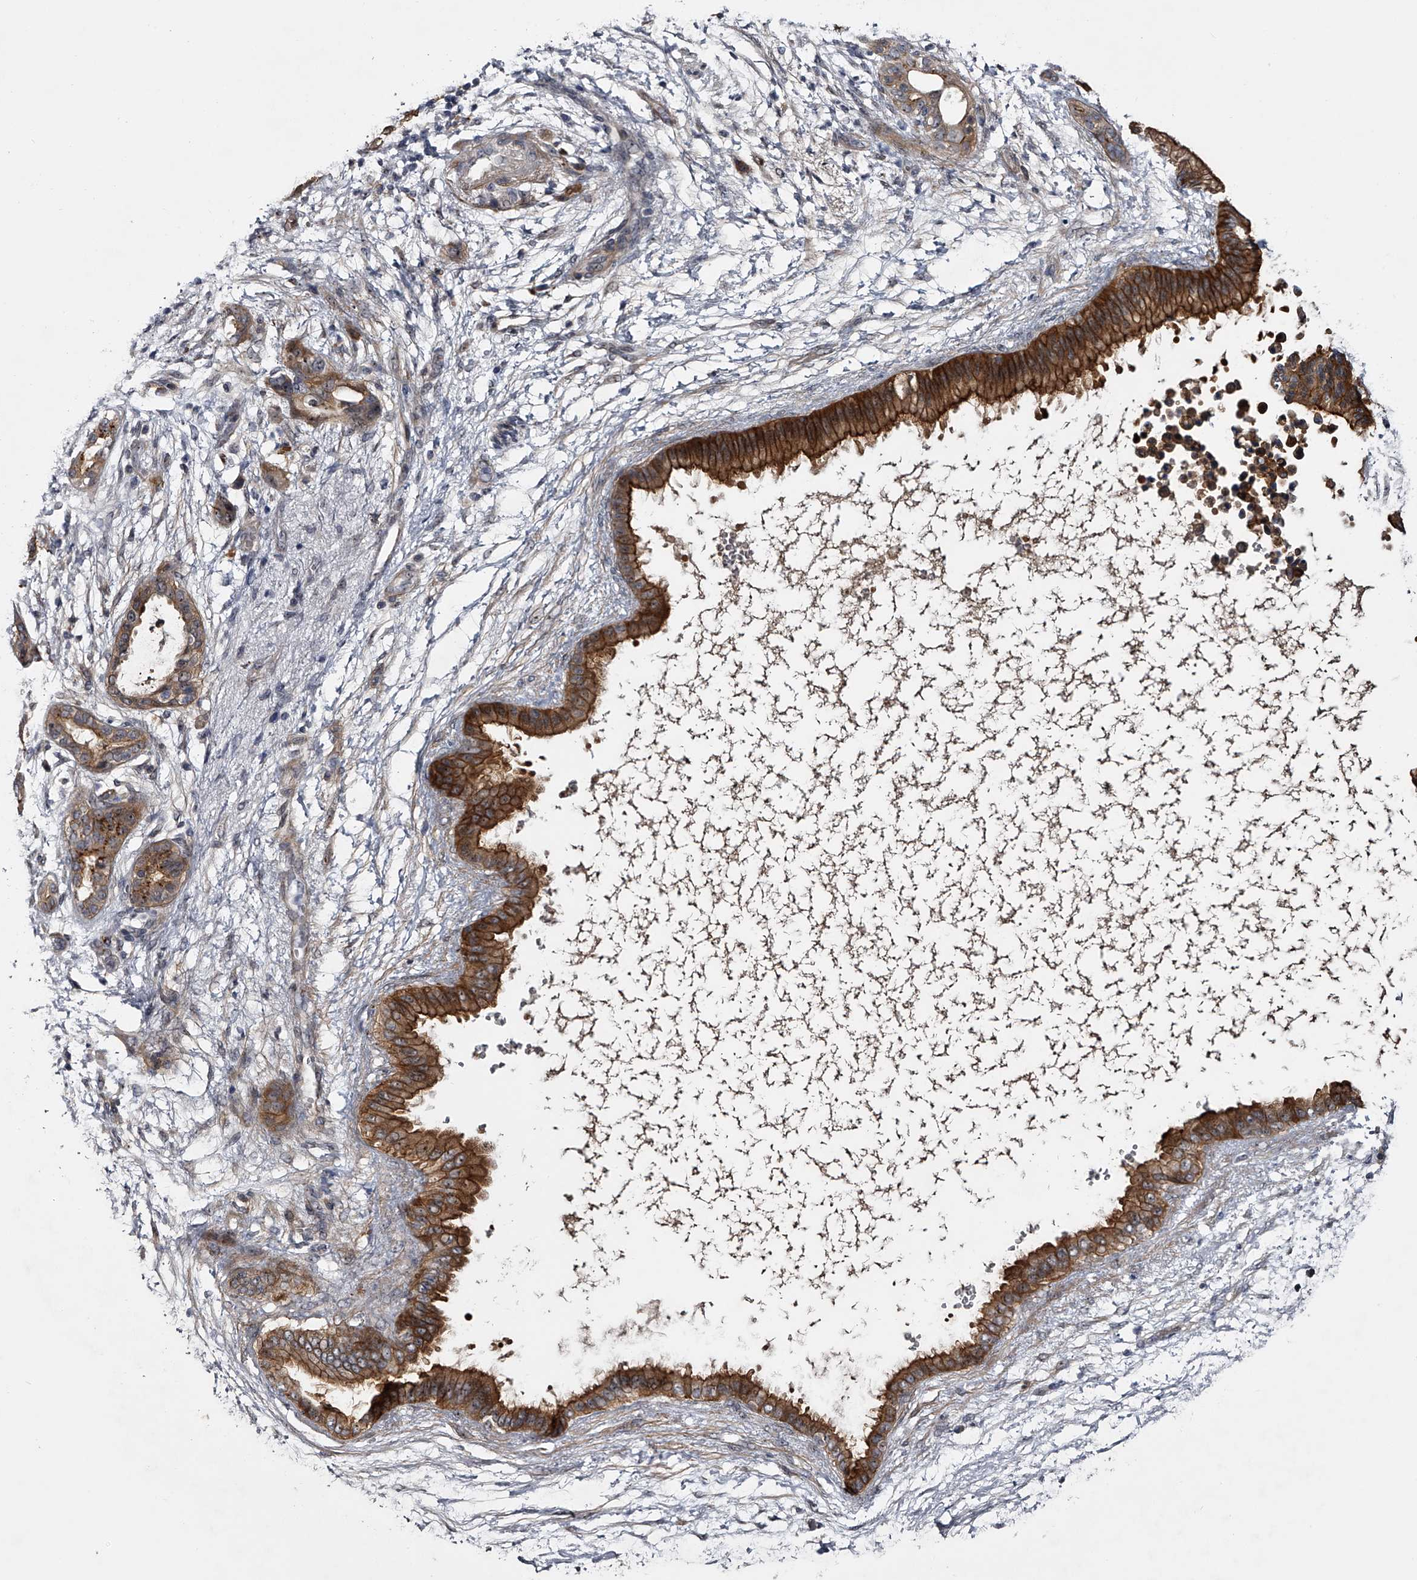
{"staining": {"intensity": "moderate", "quantity": "25%-75%", "location": "cytoplasmic/membranous,nuclear"}, "tissue": "pancreatic cancer", "cell_type": "Tumor cells", "image_type": "cancer", "snomed": [{"axis": "morphology", "description": "Adenocarcinoma, NOS"}, {"axis": "topography", "description": "Pancreas"}], "caption": "Pancreatic cancer tissue displays moderate cytoplasmic/membranous and nuclear staining in about 25%-75% of tumor cells, visualized by immunohistochemistry.", "gene": "MDN1", "patient": {"sex": "male", "age": 59}}